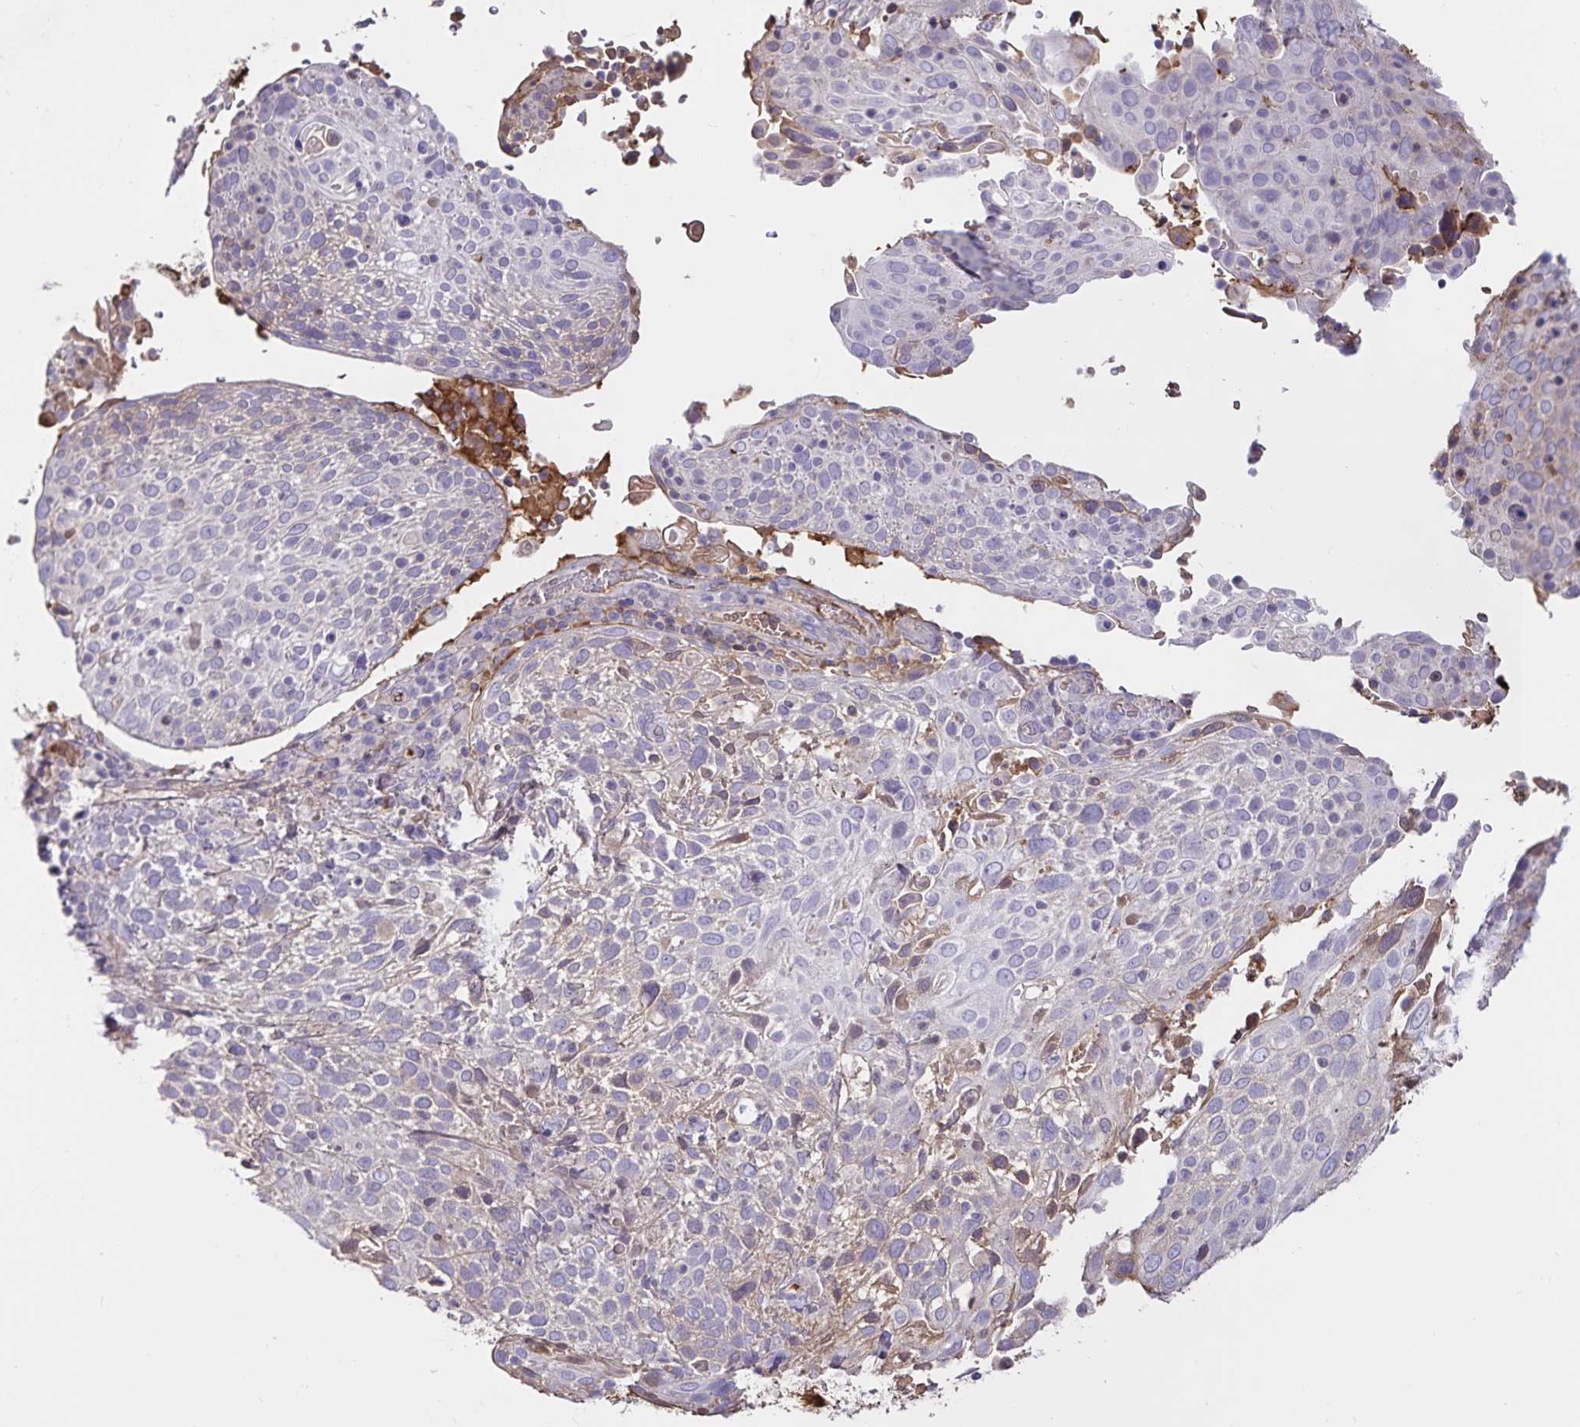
{"staining": {"intensity": "negative", "quantity": "none", "location": "none"}, "tissue": "cervical cancer", "cell_type": "Tumor cells", "image_type": "cancer", "snomed": [{"axis": "morphology", "description": "Squamous cell carcinoma, NOS"}, {"axis": "topography", "description": "Cervix"}], "caption": "Immunohistochemistry (IHC) image of human cervical squamous cell carcinoma stained for a protein (brown), which displays no positivity in tumor cells.", "gene": "FGG", "patient": {"sex": "female", "age": 61}}